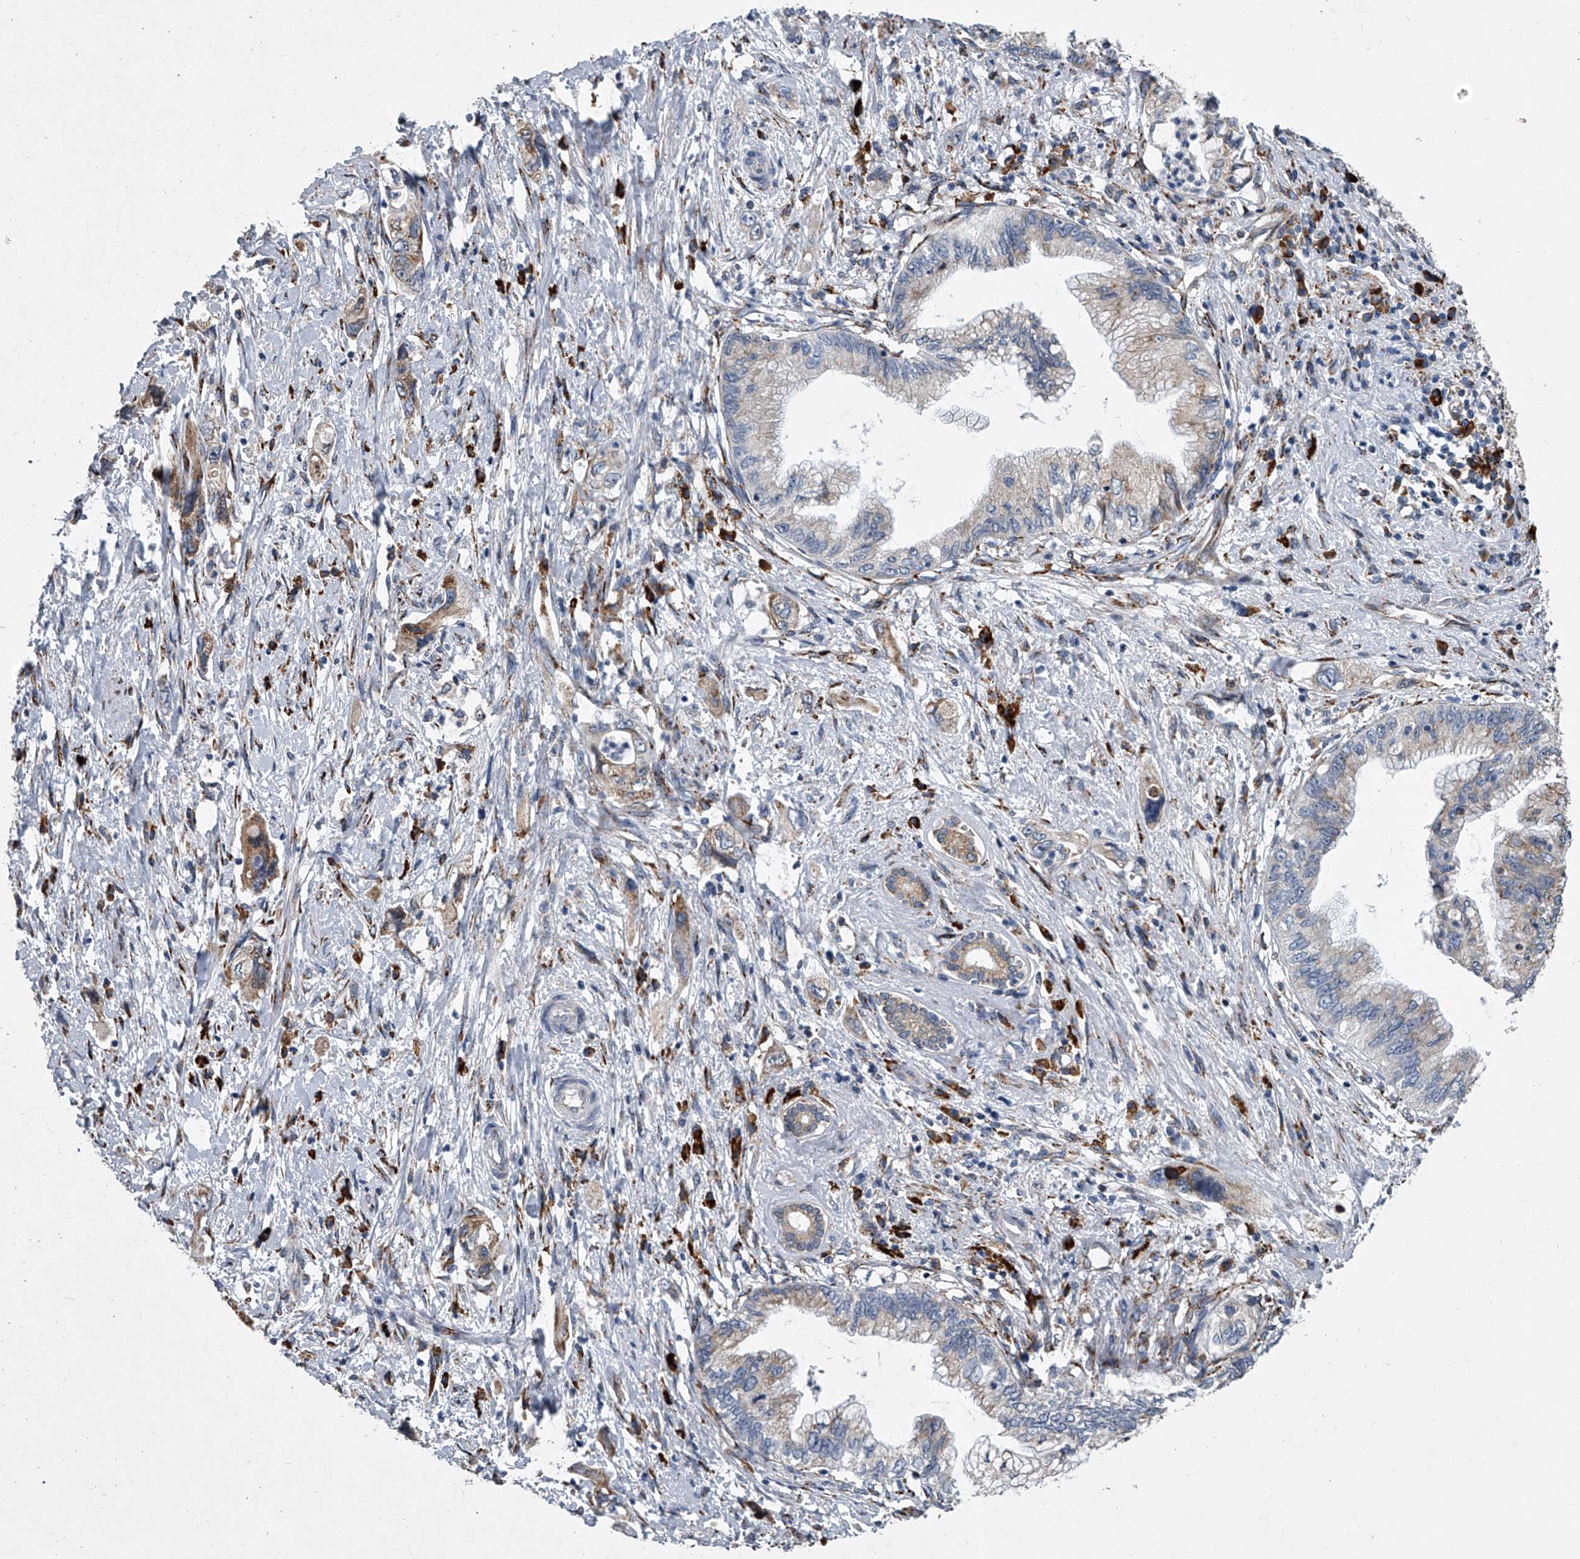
{"staining": {"intensity": "moderate", "quantity": "<25%", "location": "cytoplasmic/membranous"}, "tissue": "pancreatic cancer", "cell_type": "Tumor cells", "image_type": "cancer", "snomed": [{"axis": "morphology", "description": "Adenocarcinoma, NOS"}, {"axis": "topography", "description": "Pancreas"}], "caption": "Pancreatic adenocarcinoma stained with DAB immunohistochemistry reveals low levels of moderate cytoplasmic/membranous positivity in approximately <25% of tumor cells.", "gene": "TMEM63C", "patient": {"sex": "female", "age": 73}}